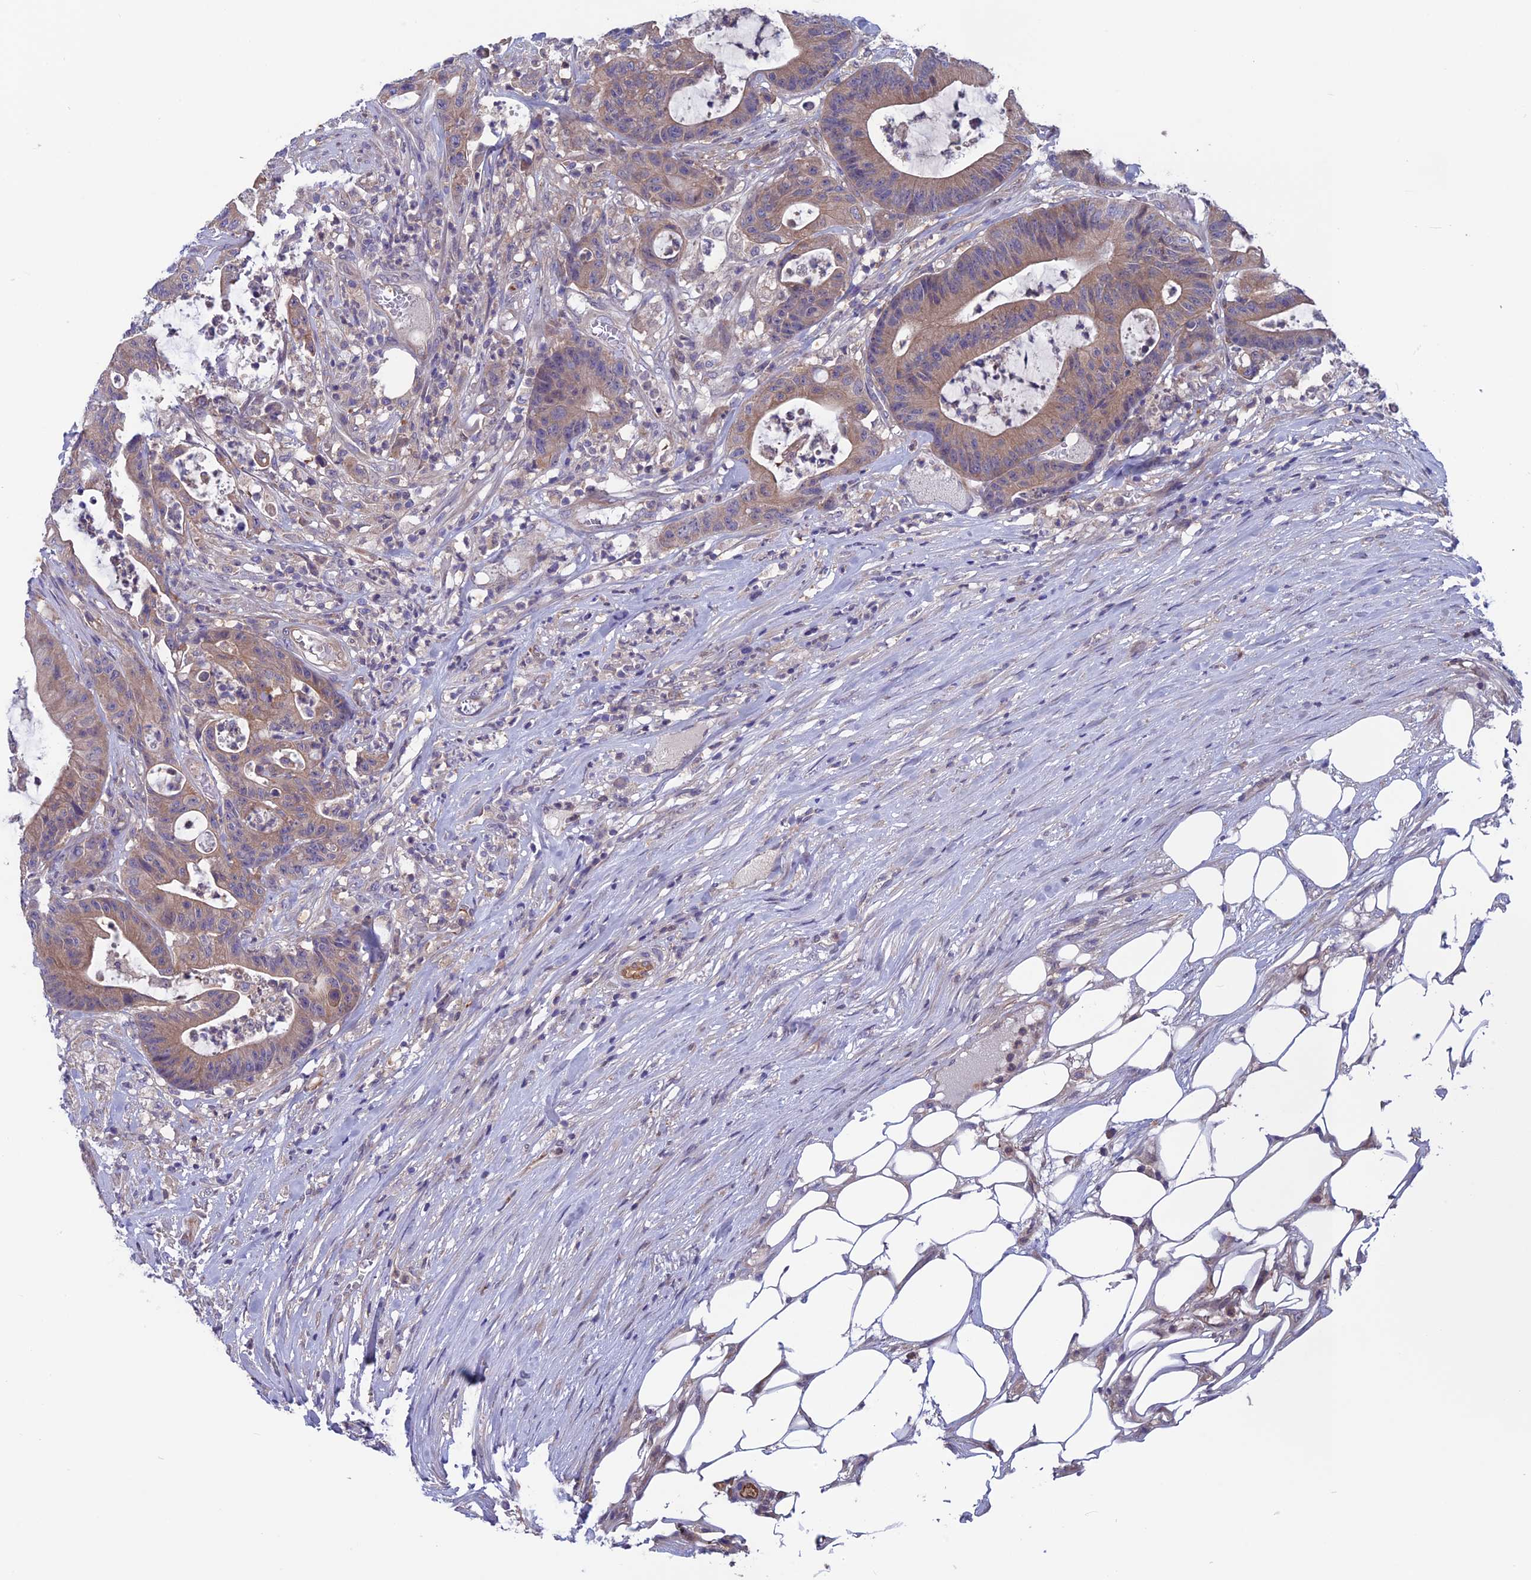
{"staining": {"intensity": "moderate", "quantity": ">75%", "location": "cytoplasmic/membranous"}, "tissue": "colorectal cancer", "cell_type": "Tumor cells", "image_type": "cancer", "snomed": [{"axis": "morphology", "description": "Adenocarcinoma, NOS"}, {"axis": "topography", "description": "Colon"}], "caption": "Immunohistochemistry (DAB) staining of colorectal cancer shows moderate cytoplasmic/membranous protein positivity in about >75% of tumor cells.", "gene": "MAST2", "patient": {"sex": "female", "age": 84}}